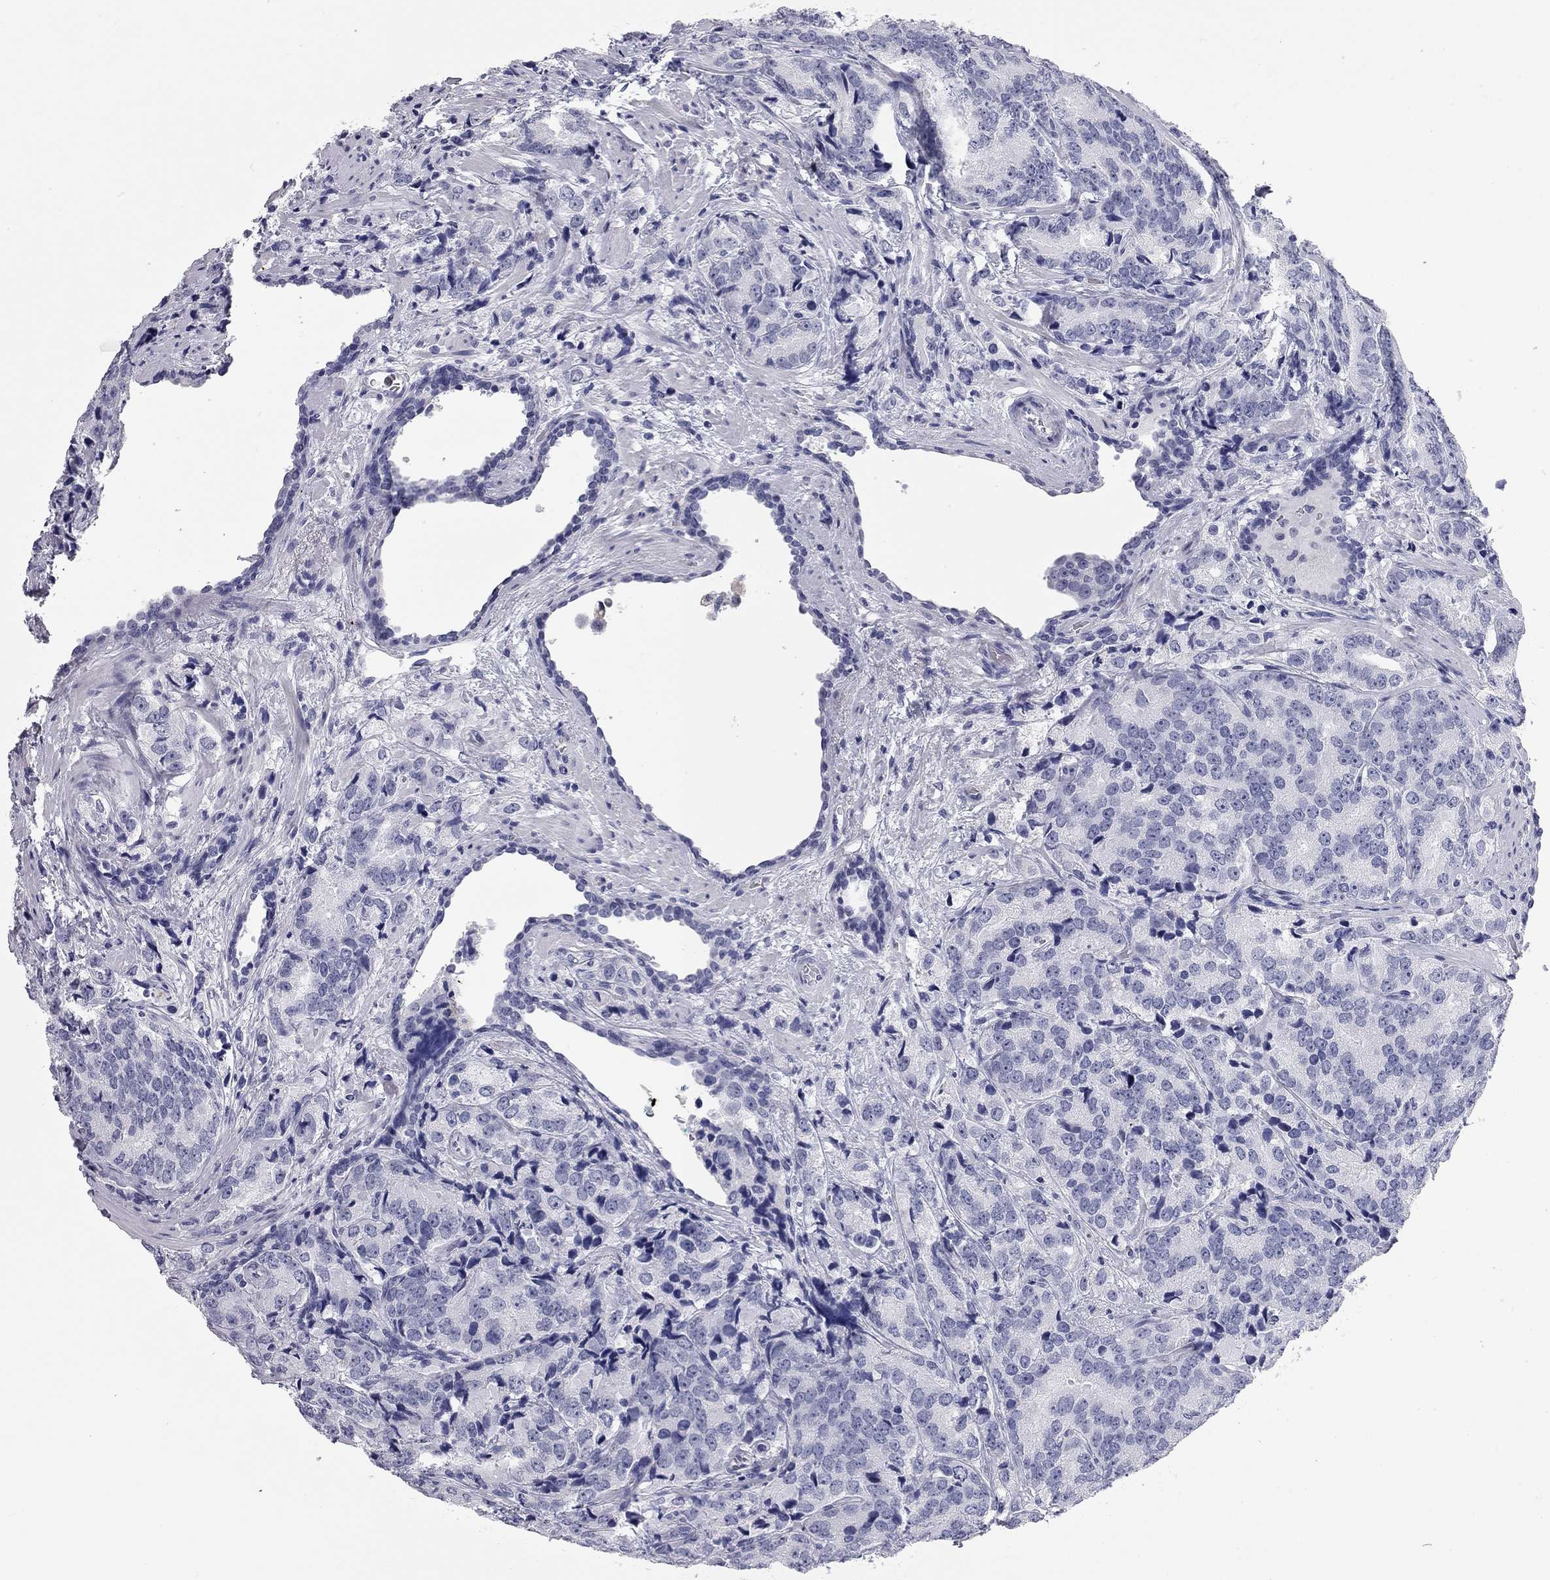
{"staining": {"intensity": "negative", "quantity": "none", "location": "none"}, "tissue": "prostate cancer", "cell_type": "Tumor cells", "image_type": "cancer", "snomed": [{"axis": "morphology", "description": "Adenocarcinoma, NOS"}, {"axis": "topography", "description": "Prostate"}], "caption": "Prostate cancer was stained to show a protein in brown. There is no significant expression in tumor cells.", "gene": "AK8", "patient": {"sex": "male", "age": 71}}